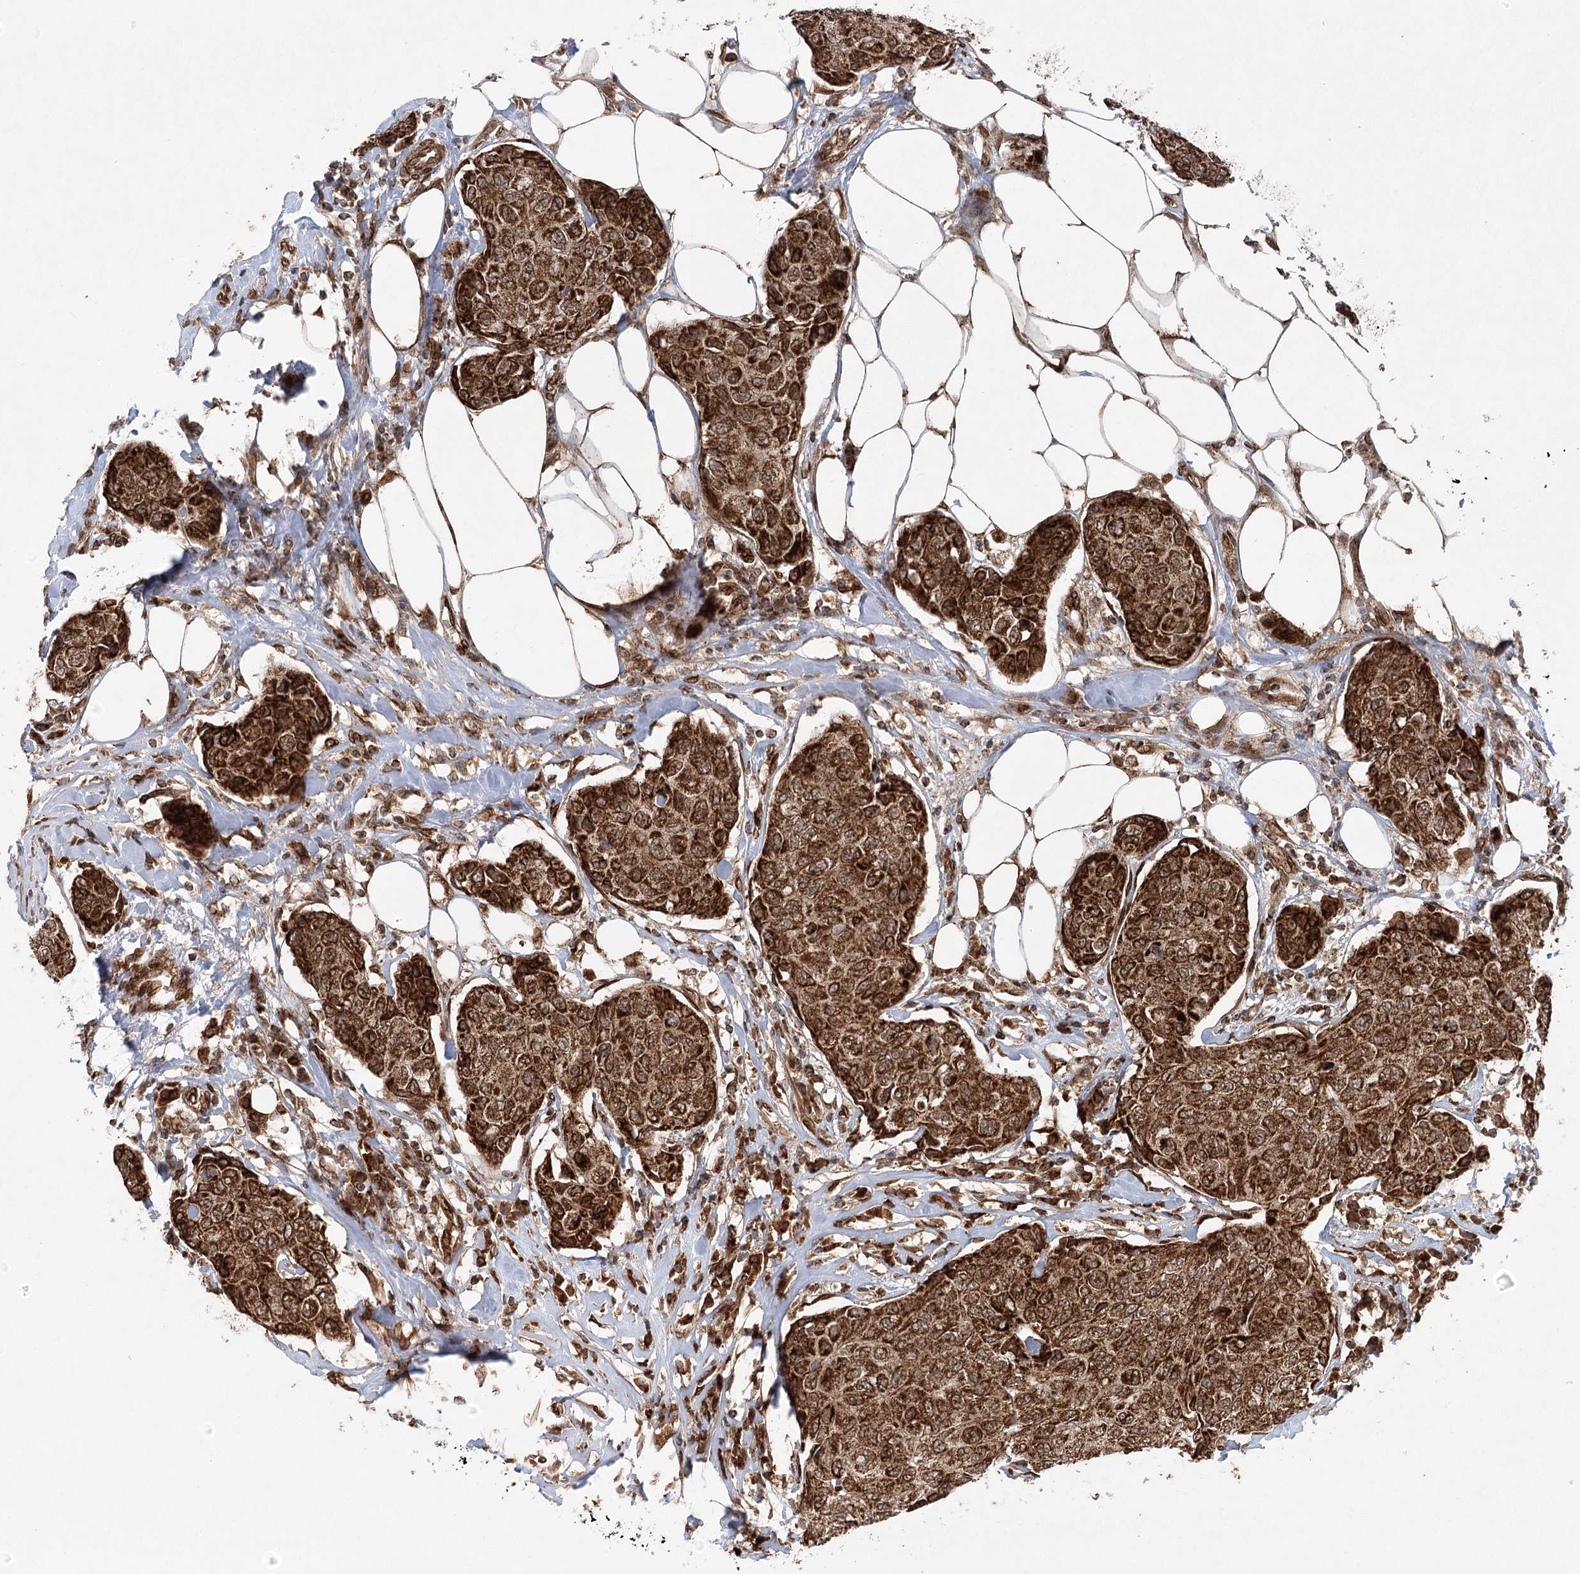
{"staining": {"intensity": "strong", "quantity": ">75%", "location": "cytoplasmic/membranous"}, "tissue": "breast cancer", "cell_type": "Tumor cells", "image_type": "cancer", "snomed": [{"axis": "morphology", "description": "Duct carcinoma"}, {"axis": "topography", "description": "Breast"}], "caption": "Brown immunohistochemical staining in human breast intraductal carcinoma shows strong cytoplasmic/membranous staining in about >75% of tumor cells. (Brightfield microscopy of DAB IHC at high magnification).", "gene": "BCKDHA", "patient": {"sex": "female", "age": 80}}